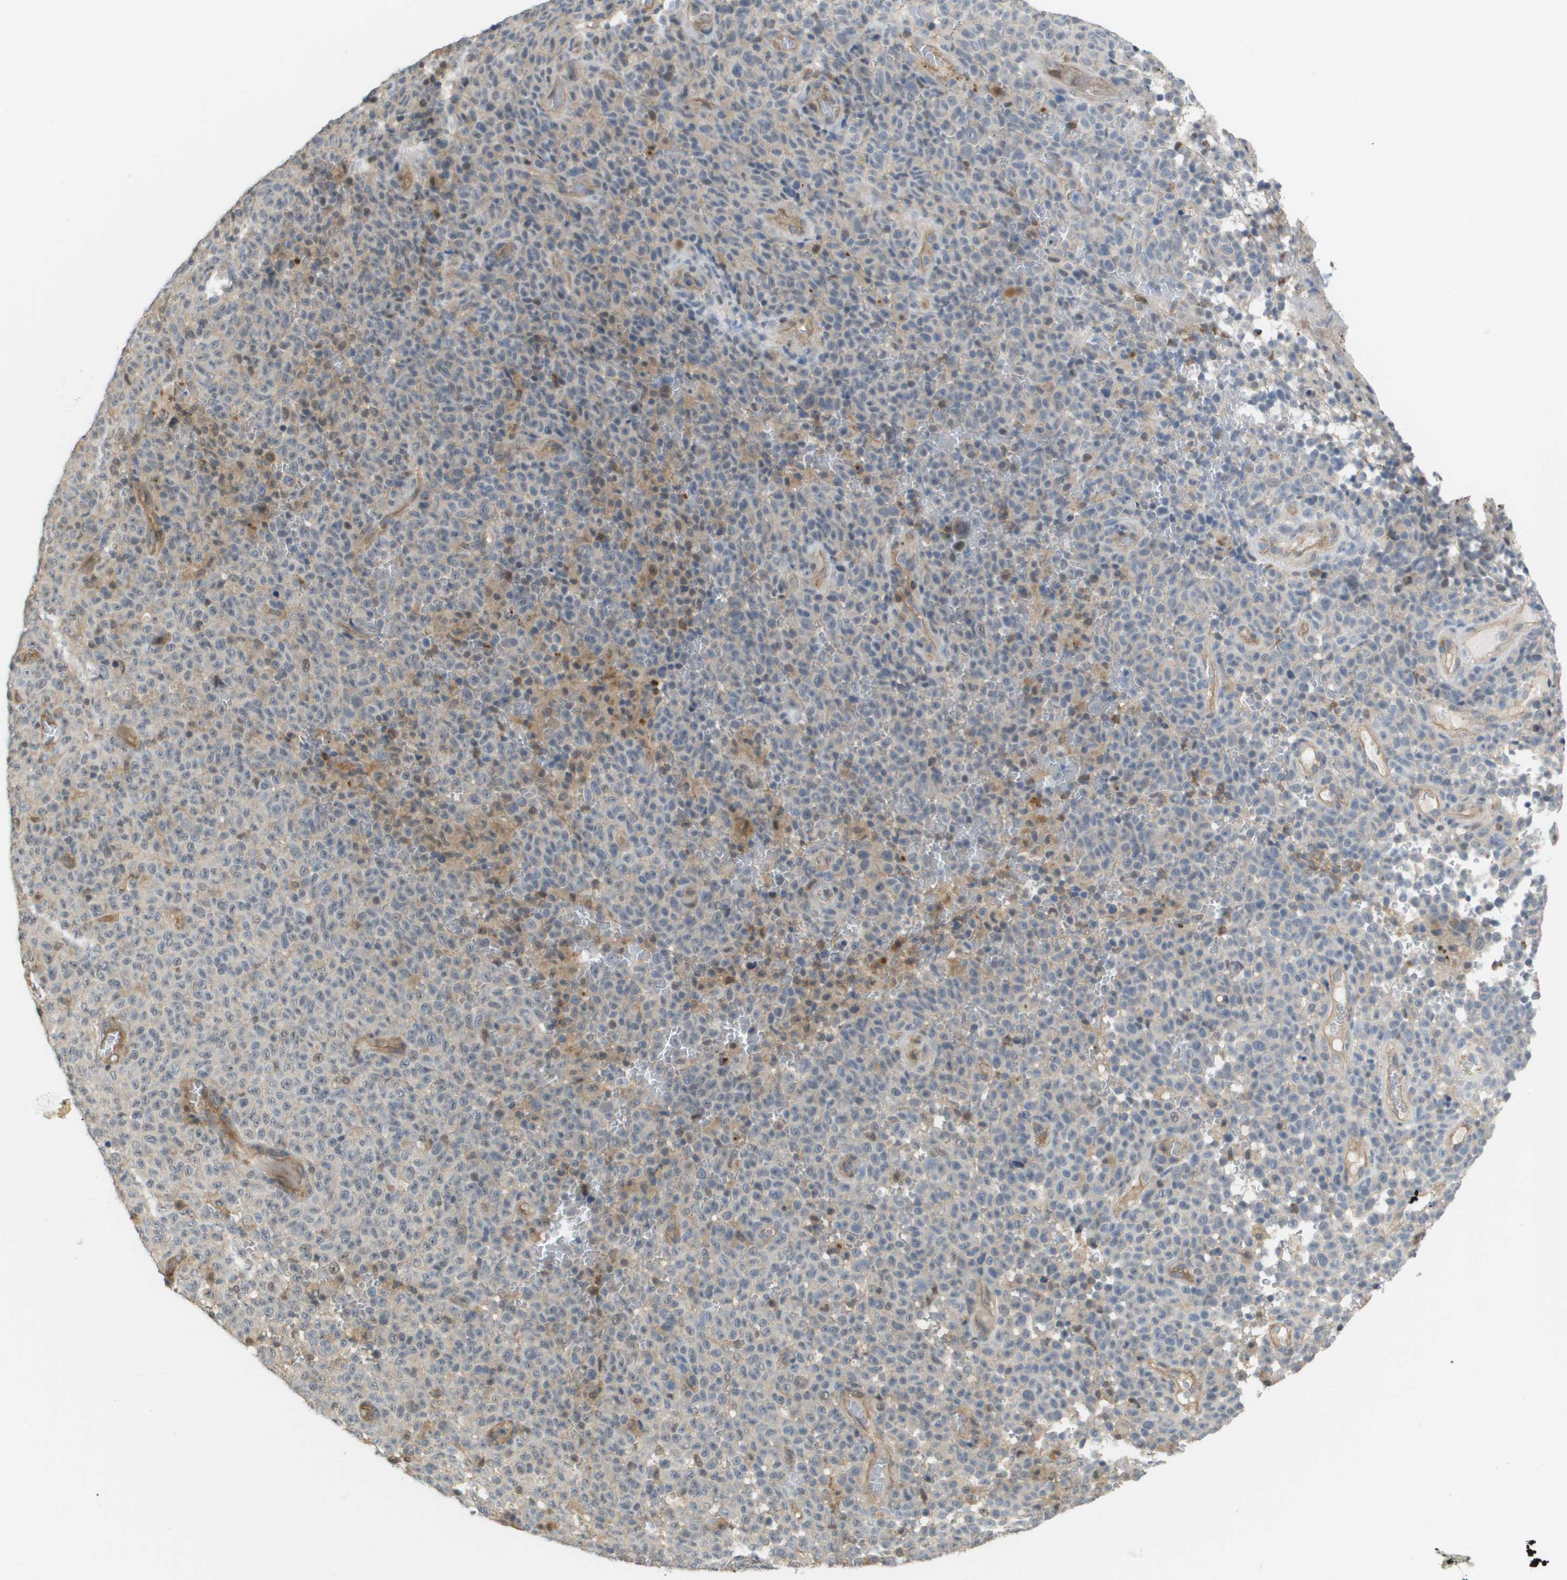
{"staining": {"intensity": "negative", "quantity": "none", "location": "none"}, "tissue": "melanoma", "cell_type": "Tumor cells", "image_type": "cancer", "snomed": [{"axis": "morphology", "description": "Malignant melanoma, NOS"}, {"axis": "topography", "description": "Skin"}], "caption": "Immunohistochemical staining of melanoma displays no significant positivity in tumor cells.", "gene": "RNF112", "patient": {"sex": "female", "age": 82}}